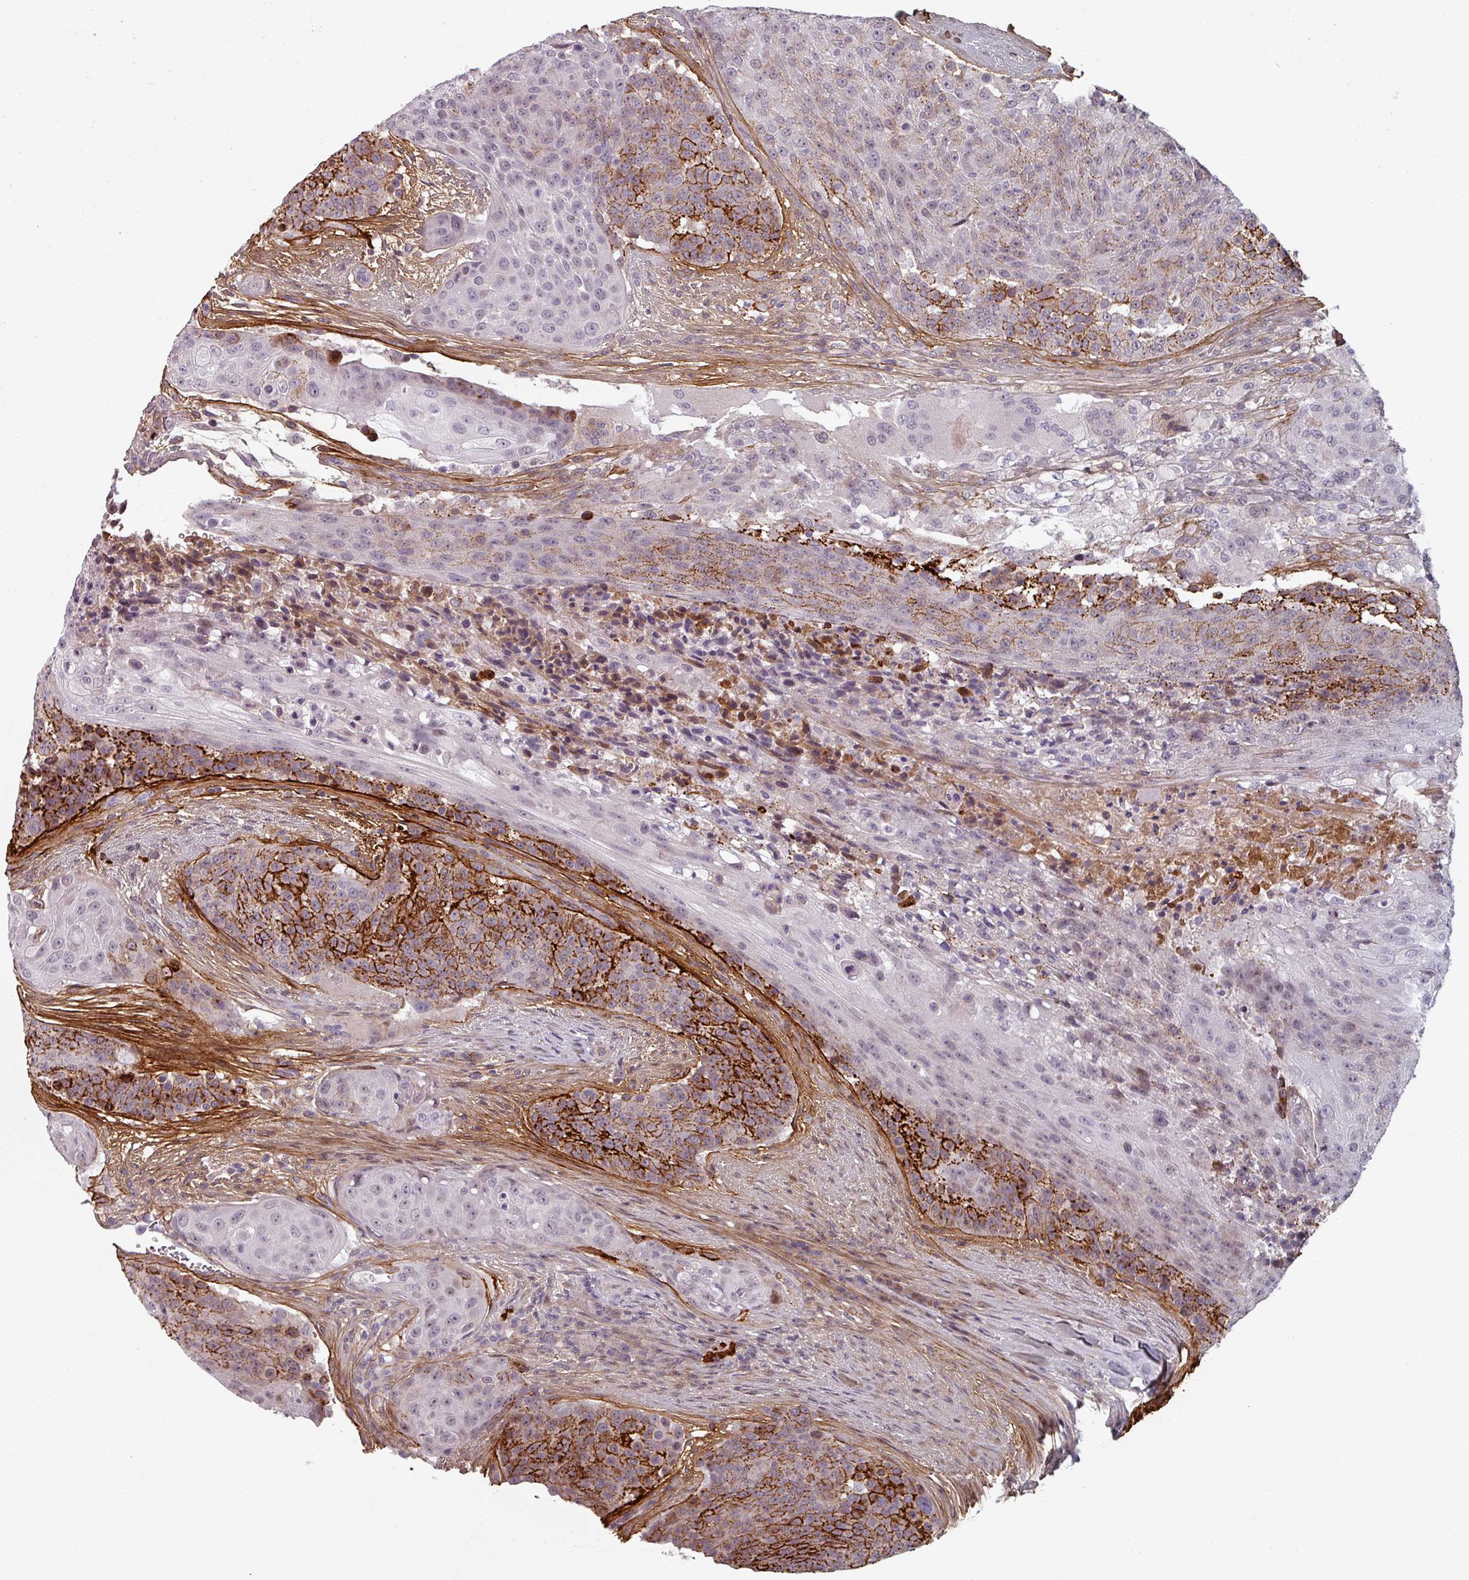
{"staining": {"intensity": "negative", "quantity": "none", "location": "none"}, "tissue": "urothelial cancer", "cell_type": "Tumor cells", "image_type": "cancer", "snomed": [{"axis": "morphology", "description": "Urothelial carcinoma, High grade"}, {"axis": "topography", "description": "Urinary bladder"}], "caption": "The immunohistochemistry (IHC) histopathology image has no significant expression in tumor cells of urothelial carcinoma (high-grade) tissue.", "gene": "CYB5RL", "patient": {"sex": "female", "age": 63}}